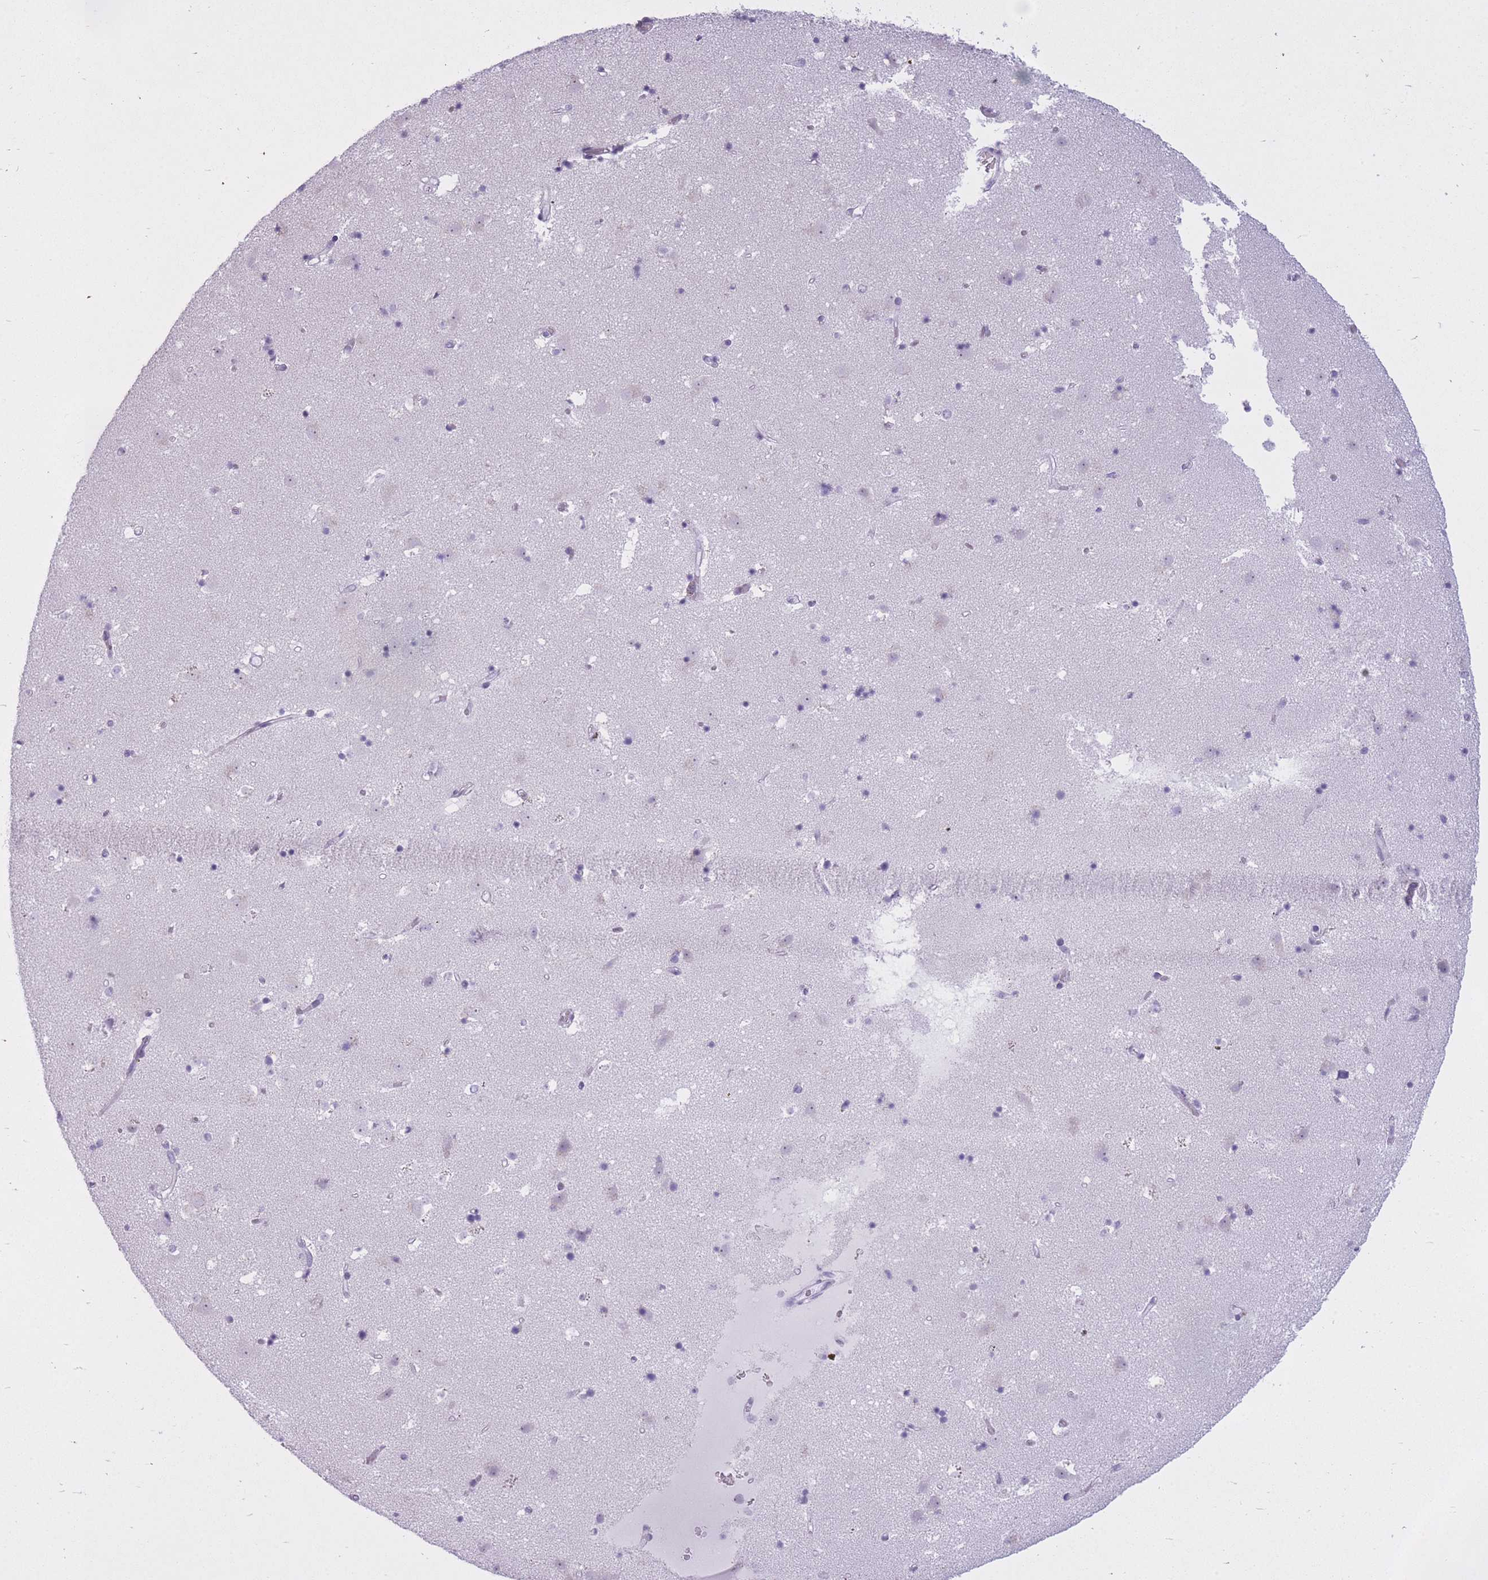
{"staining": {"intensity": "negative", "quantity": "none", "location": "none"}, "tissue": "caudate", "cell_type": "Glial cells", "image_type": "normal", "snomed": [{"axis": "morphology", "description": "Normal tissue, NOS"}, {"axis": "topography", "description": "Lateral ventricle wall"}], "caption": "Micrograph shows no significant protein positivity in glial cells of benign caudate. (DAB (3,3'-diaminobenzidine) IHC visualized using brightfield microscopy, high magnification).", "gene": "GOLGA6A", "patient": {"sex": "male", "age": 58}}